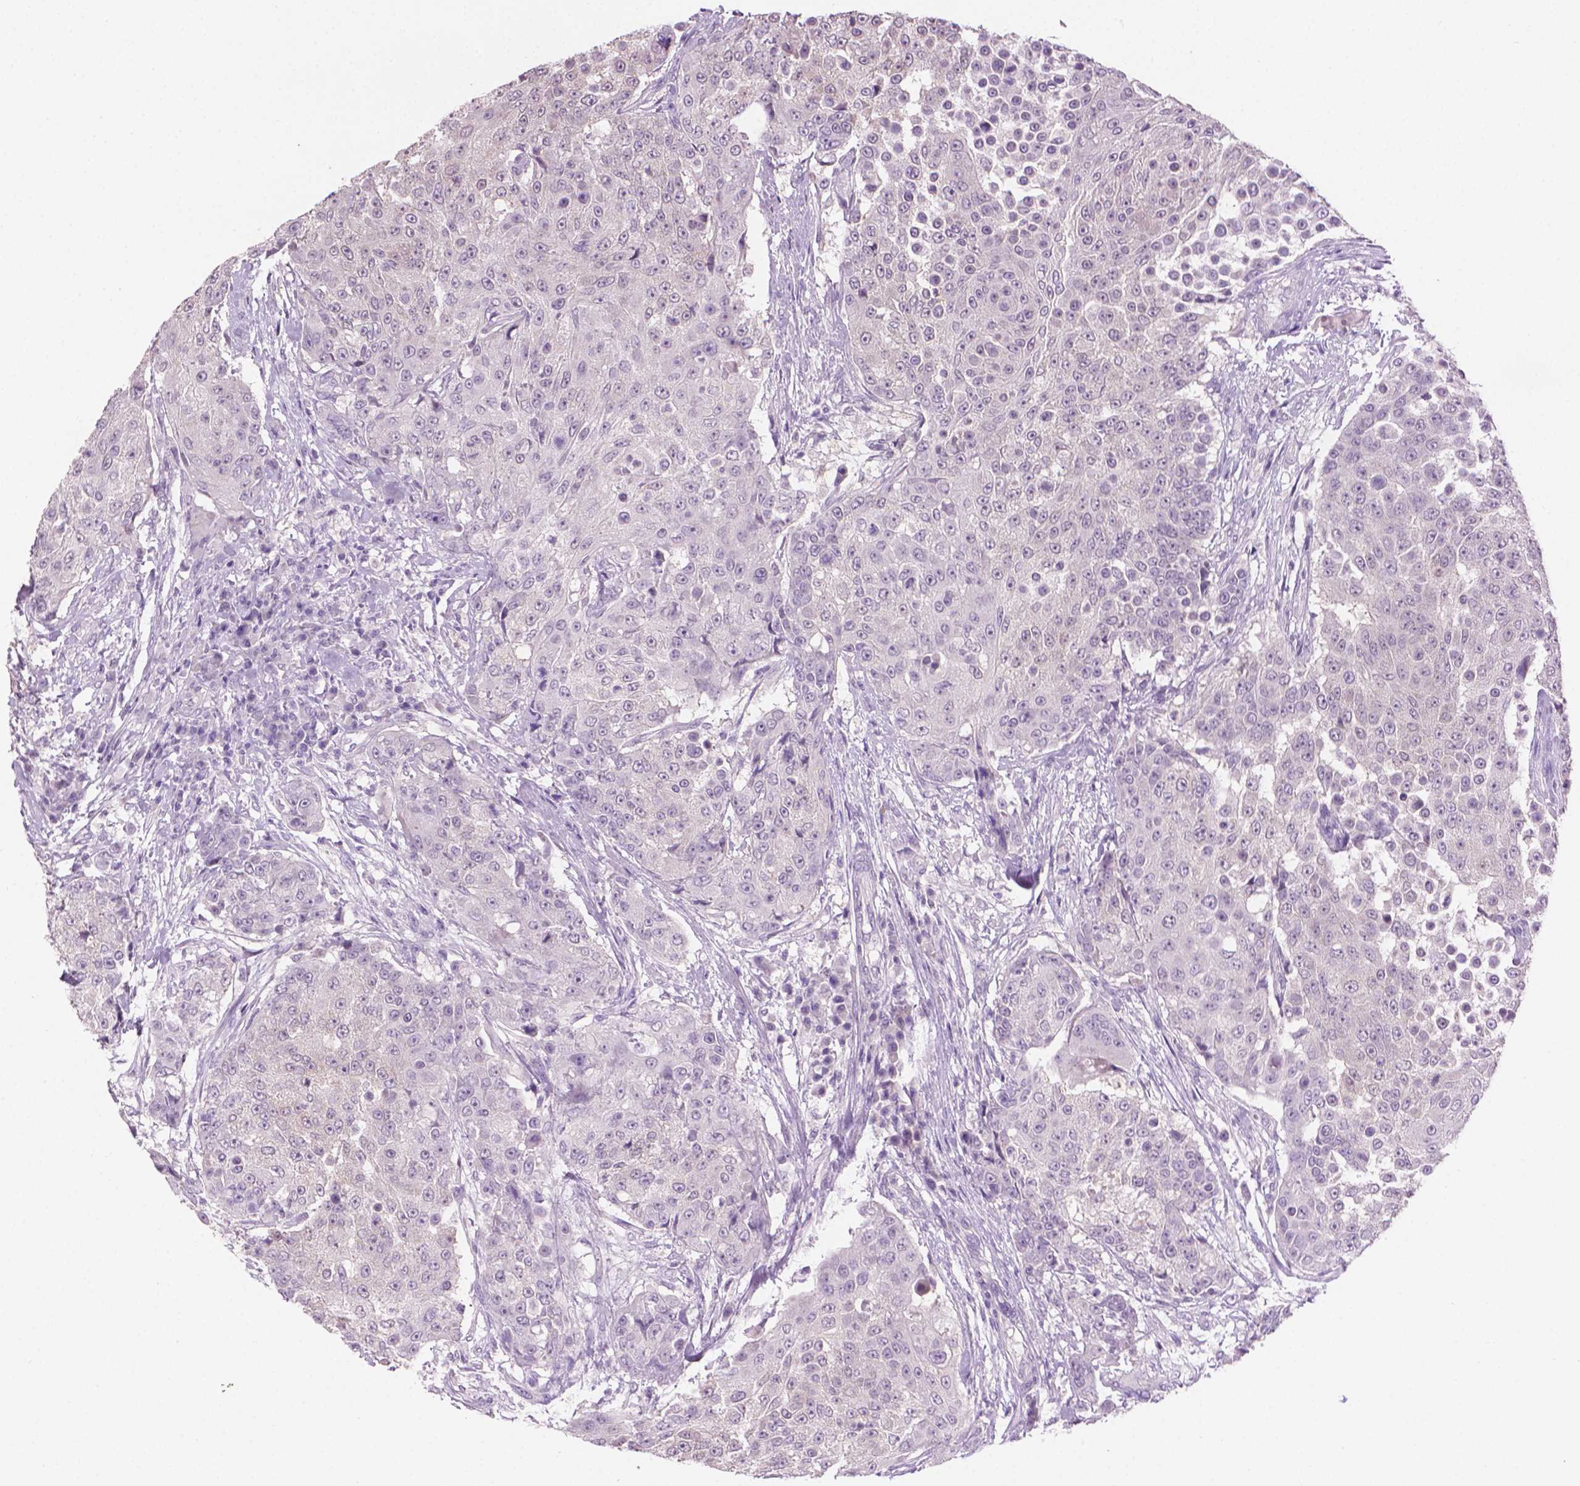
{"staining": {"intensity": "negative", "quantity": "none", "location": "none"}, "tissue": "urothelial cancer", "cell_type": "Tumor cells", "image_type": "cancer", "snomed": [{"axis": "morphology", "description": "Urothelial carcinoma, High grade"}, {"axis": "topography", "description": "Urinary bladder"}], "caption": "This is an immunohistochemistry (IHC) histopathology image of urothelial carcinoma (high-grade). There is no expression in tumor cells.", "gene": "MLANA", "patient": {"sex": "female", "age": 63}}